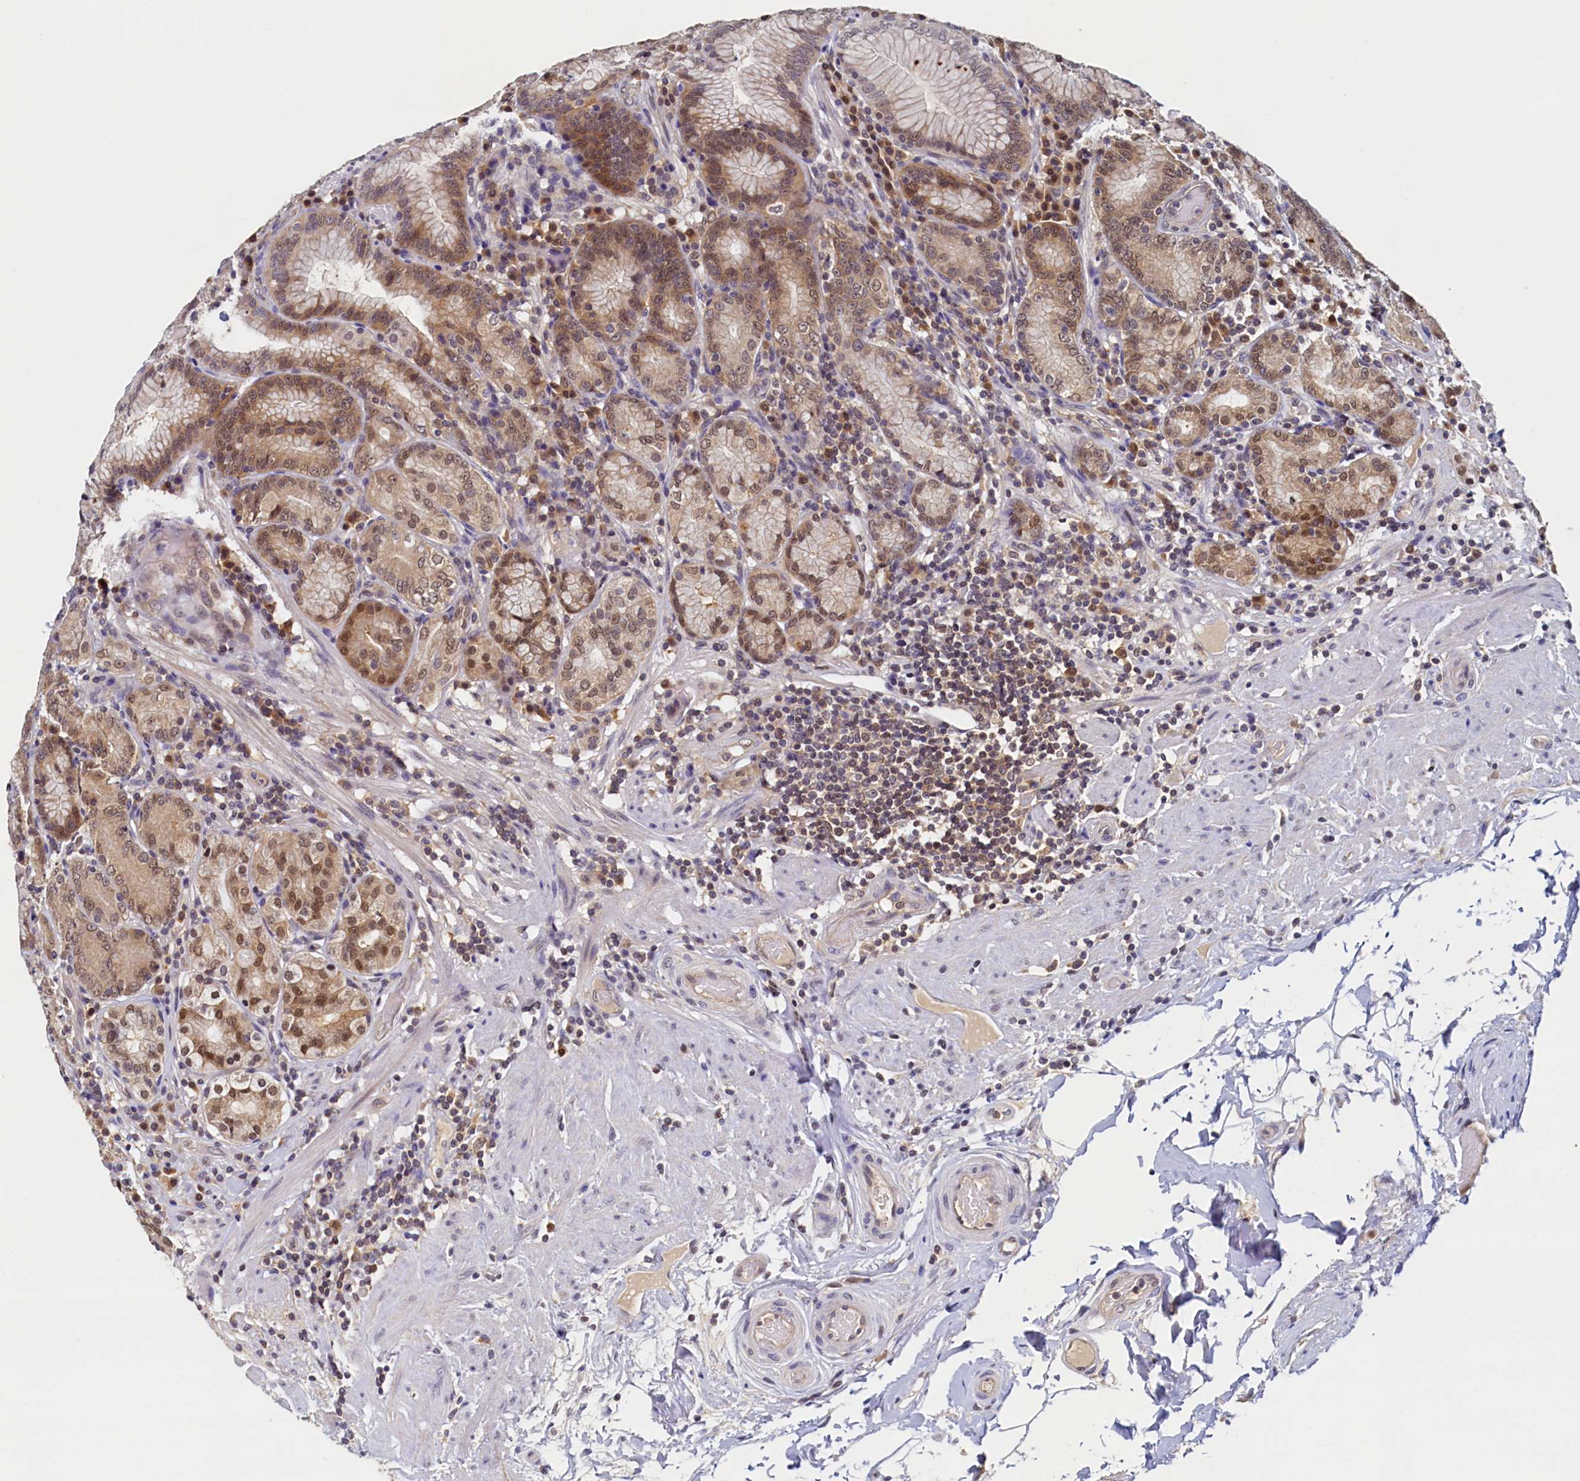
{"staining": {"intensity": "moderate", "quantity": ">75%", "location": "cytoplasmic/membranous,nuclear"}, "tissue": "stomach", "cell_type": "Glandular cells", "image_type": "normal", "snomed": [{"axis": "morphology", "description": "Normal tissue, NOS"}, {"axis": "topography", "description": "Stomach, upper"}, {"axis": "topography", "description": "Stomach, lower"}], "caption": "Unremarkable stomach was stained to show a protein in brown. There is medium levels of moderate cytoplasmic/membranous,nuclear staining in approximately >75% of glandular cells.", "gene": "PAAF1", "patient": {"sex": "female", "age": 76}}